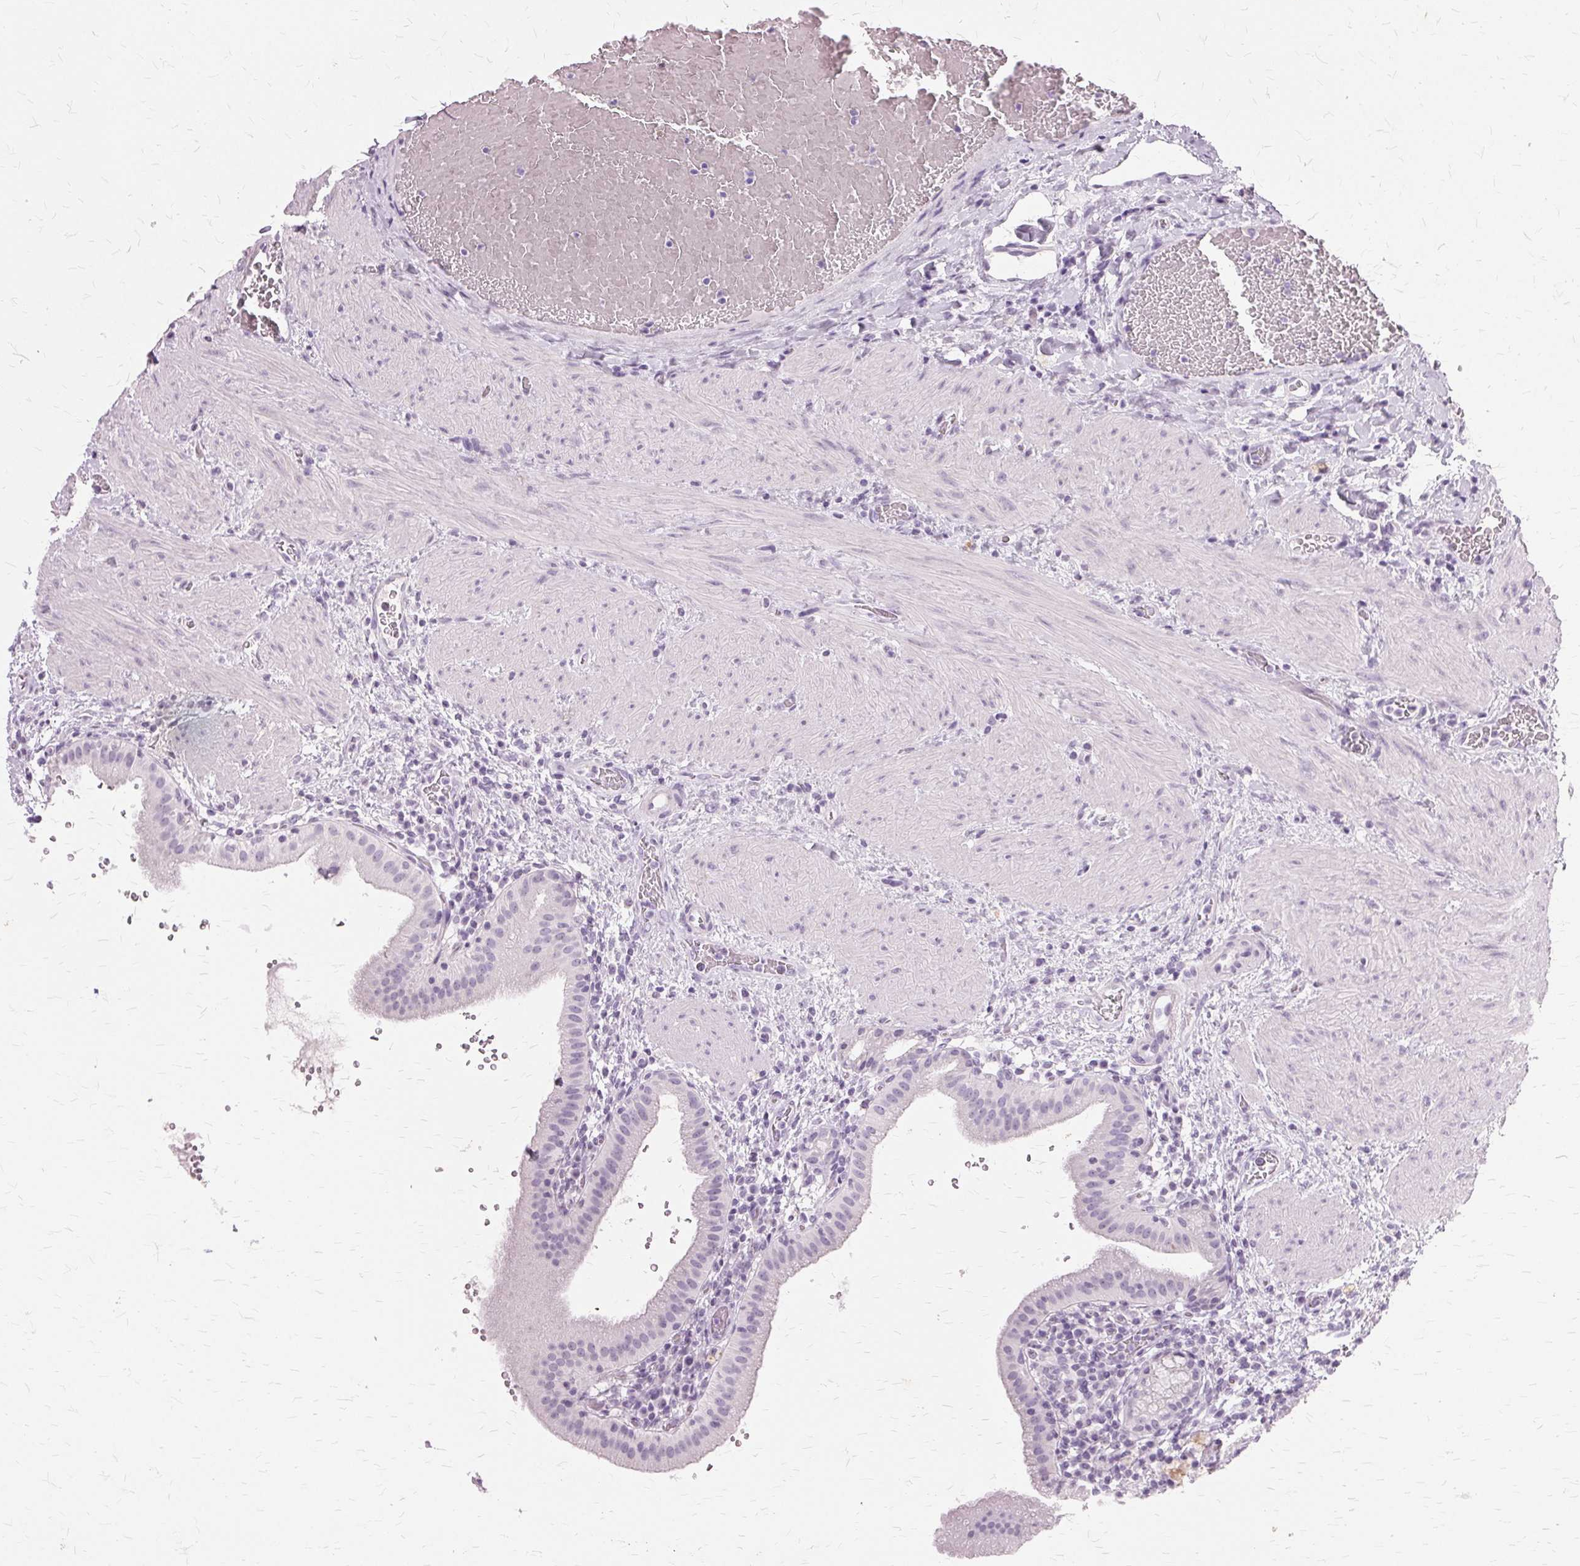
{"staining": {"intensity": "negative", "quantity": "none", "location": "none"}, "tissue": "gallbladder", "cell_type": "Glandular cells", "image_type": "normal", "snomed": [{"axis": "morphology", "description": "Normal tissue, NOS"}, {"axis": "topography", "description": "Gallbladder"}], "caption": "DAB immunohistochemical staining of normal gallbladder displays no significant staining in glandular cells.", "gene": "SLC45A3", "patient": {"sex": "male", "age": 26}}